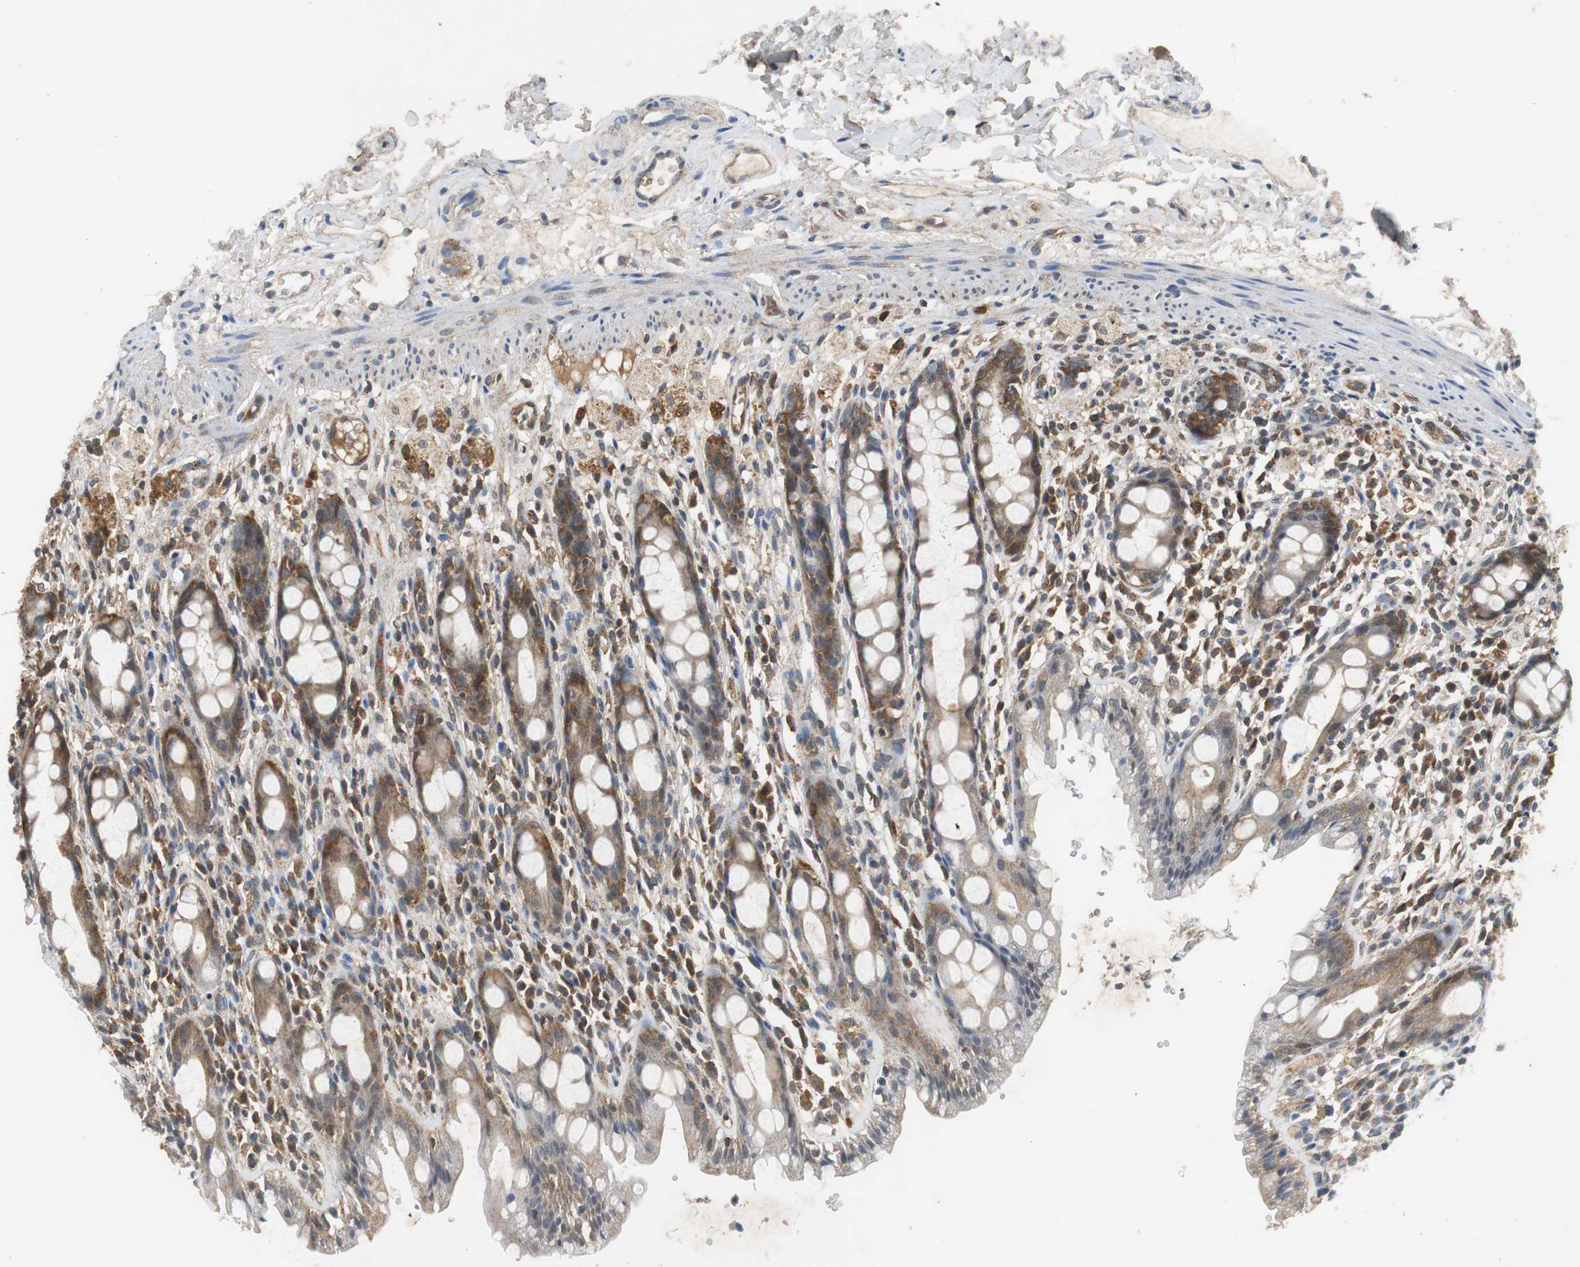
{"staining": {"intensity": "strong", "quantity": "25%-75%", "location": "cytoplasmic/membranous"}, "tissue": "rectum", "cell_type": "Glandular cells", "image_type": "normal", "snomed": [{"axis": "morphology", "description": "Normal tissue, NOS"}, {"axis": "topography", "description": "Rectum"}], "caption": "Immunohistochemical staining of normal rectum shows high levels of strong cytoplasmic/membranous staining in approximately 25%-75% of glandular cells.", "gene": "VBP1", "patient": {"sex": "male", "age": 44}}